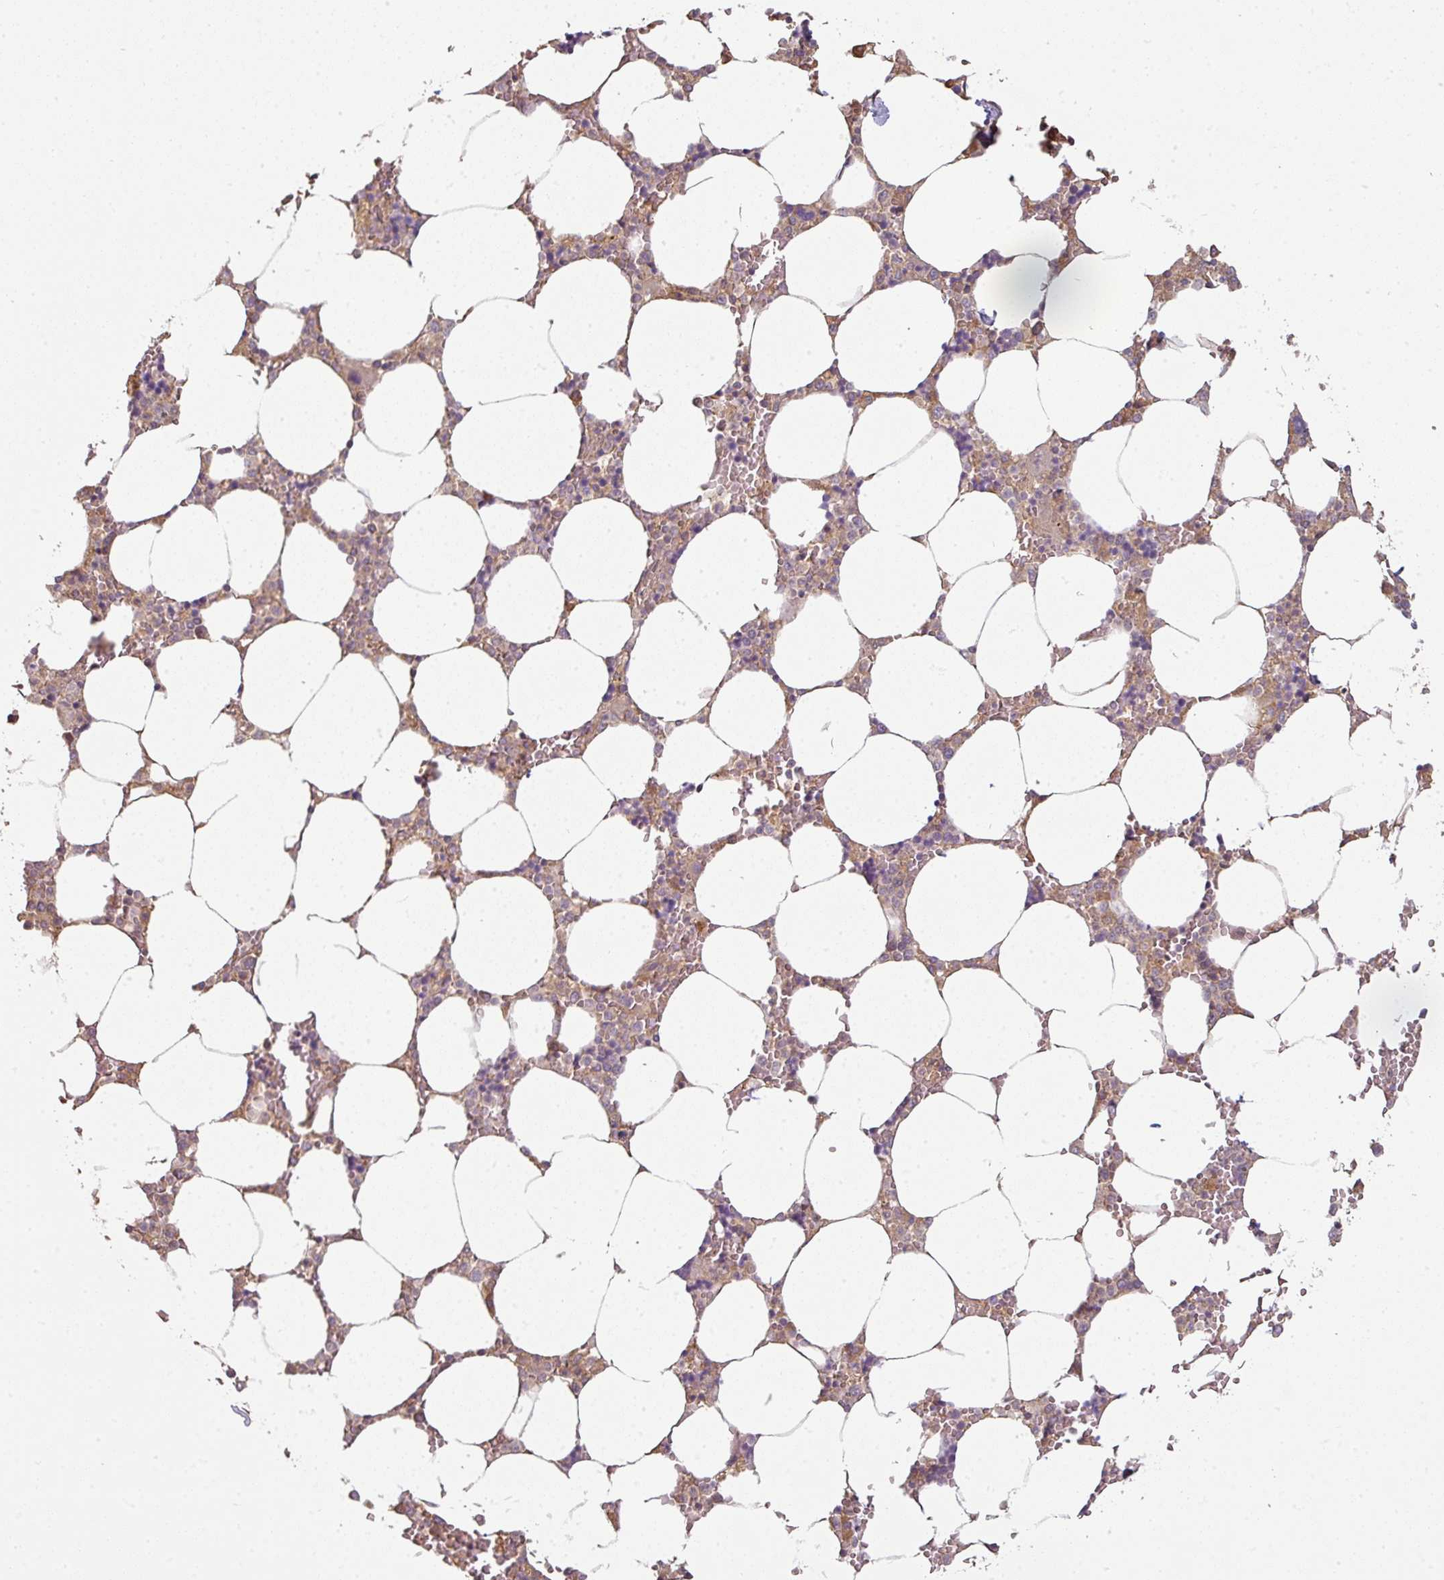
{"staining": {"intensity": "weak", "quantity": "25%-75%", "location": "cytoplasmic/membranous"}, "tissue": "bone marrow", "cell_type": "Hematopoietic cells", "image_type": "normal", "snomed": [{"axis": "morphology", "description": "Normal tissue, NOS"}, {"axis": "topography", "description": "Bone marrow"}], "caption": "The micrograph exhibits staining of benign bone marrow, revealing weak cytoplasmic/membranous protein expression (brown color) within hematopoietic cells. Immunohistochemistry (ihc) stains the protein of interest in brown and the nuclei are stained blue.", "gene": "RNF31", "patient": {"sex": "male", "age": 64}}